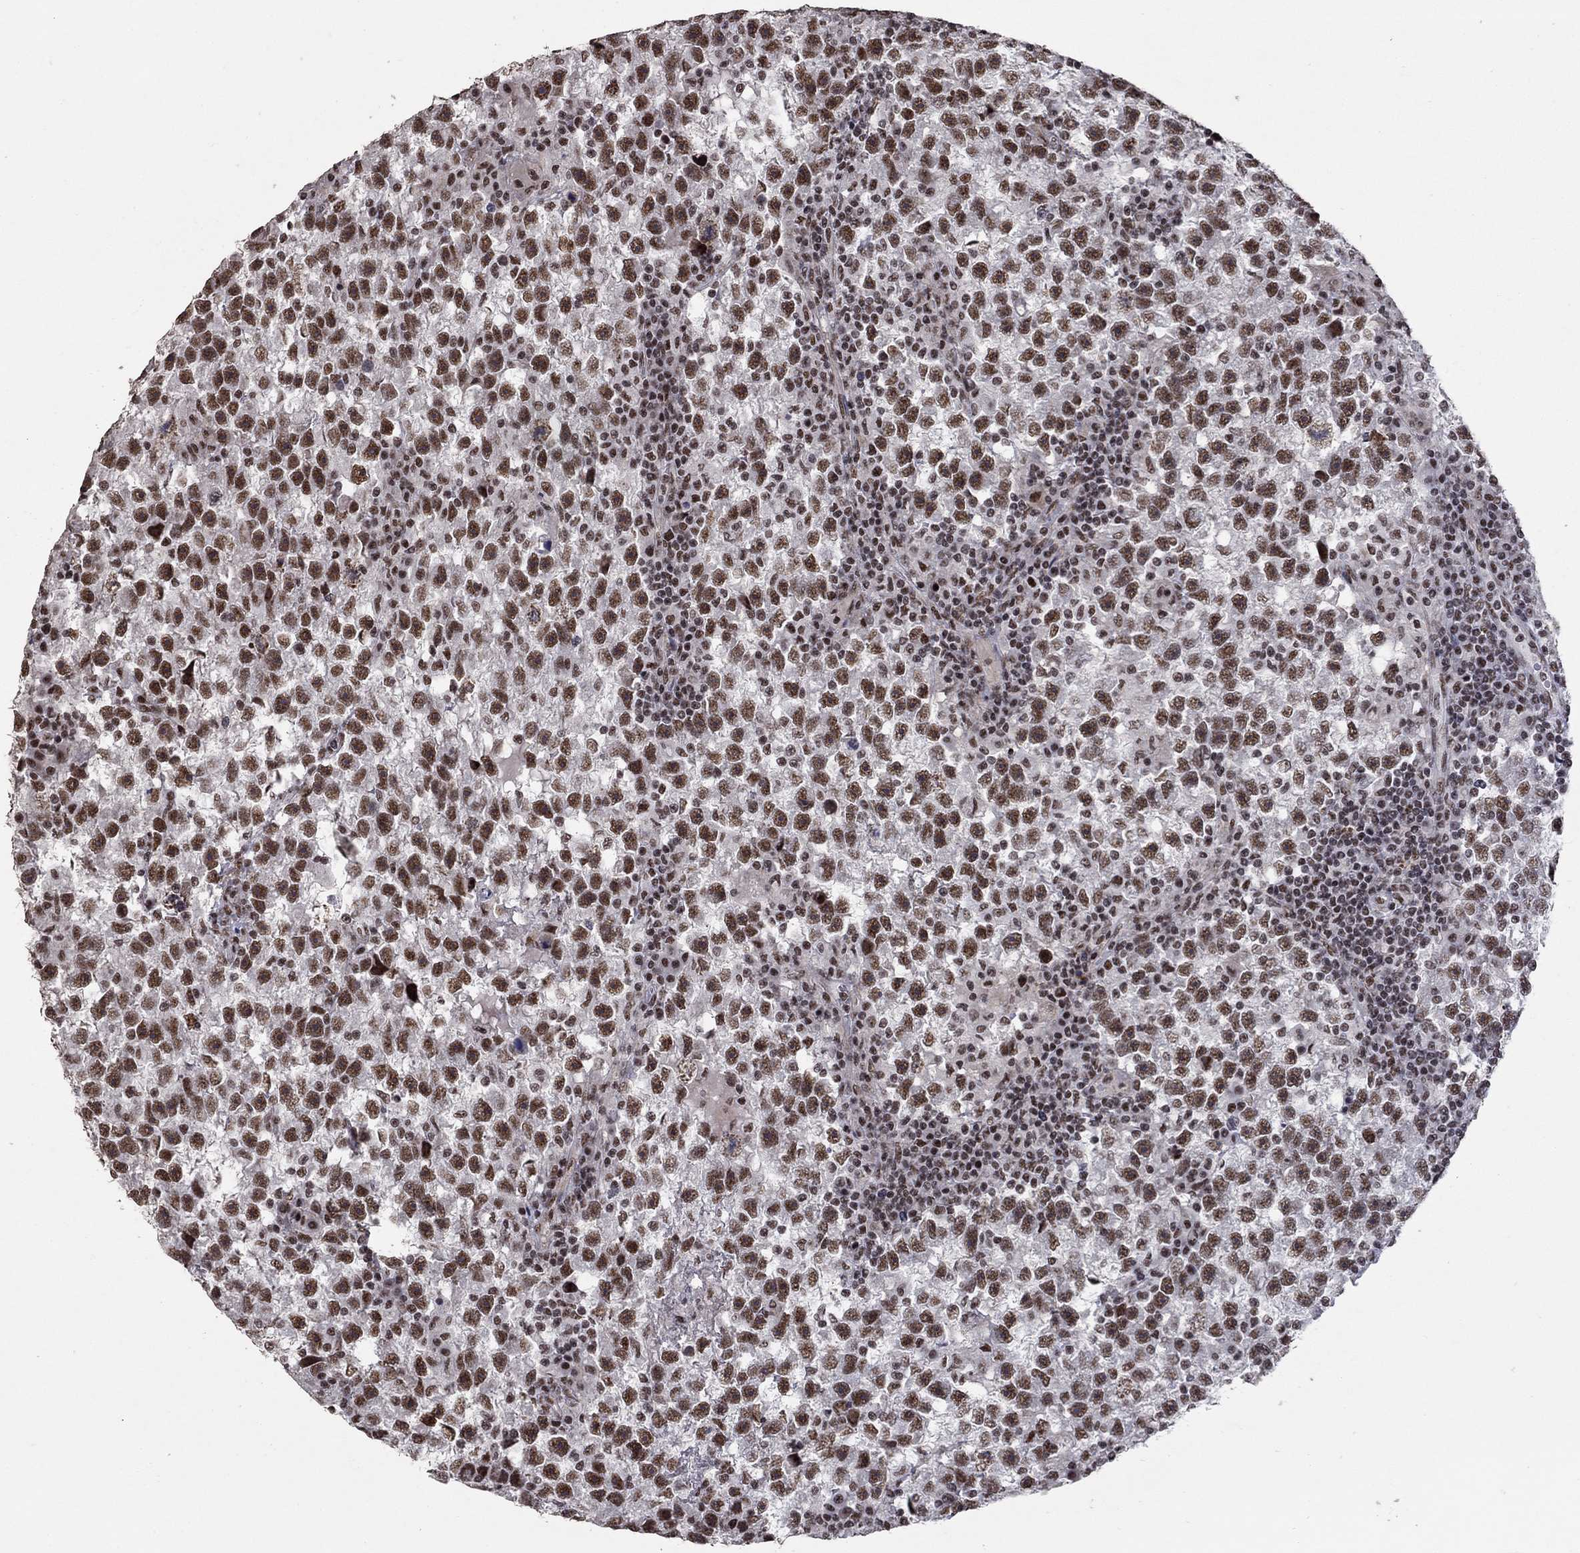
{"staining": {"intensity": "strong", "quantity": ">75%", "location": "nuclear"}, "tissue": "testis cancer", "cell_type": "Tumor cells", "image_type": "cancer", "snomed": [{"axis": "morphology", "description": "Seminoma, NOS"}, {"axis": "topography", "description": "Testis"}], "caption": "Protein expression analysis of human seminoma (testis) reveals strong nuclear positivity in about >75% of tumor cells.", "gene": "PNISR", "patient": {"sex": "male", "age": 47}}